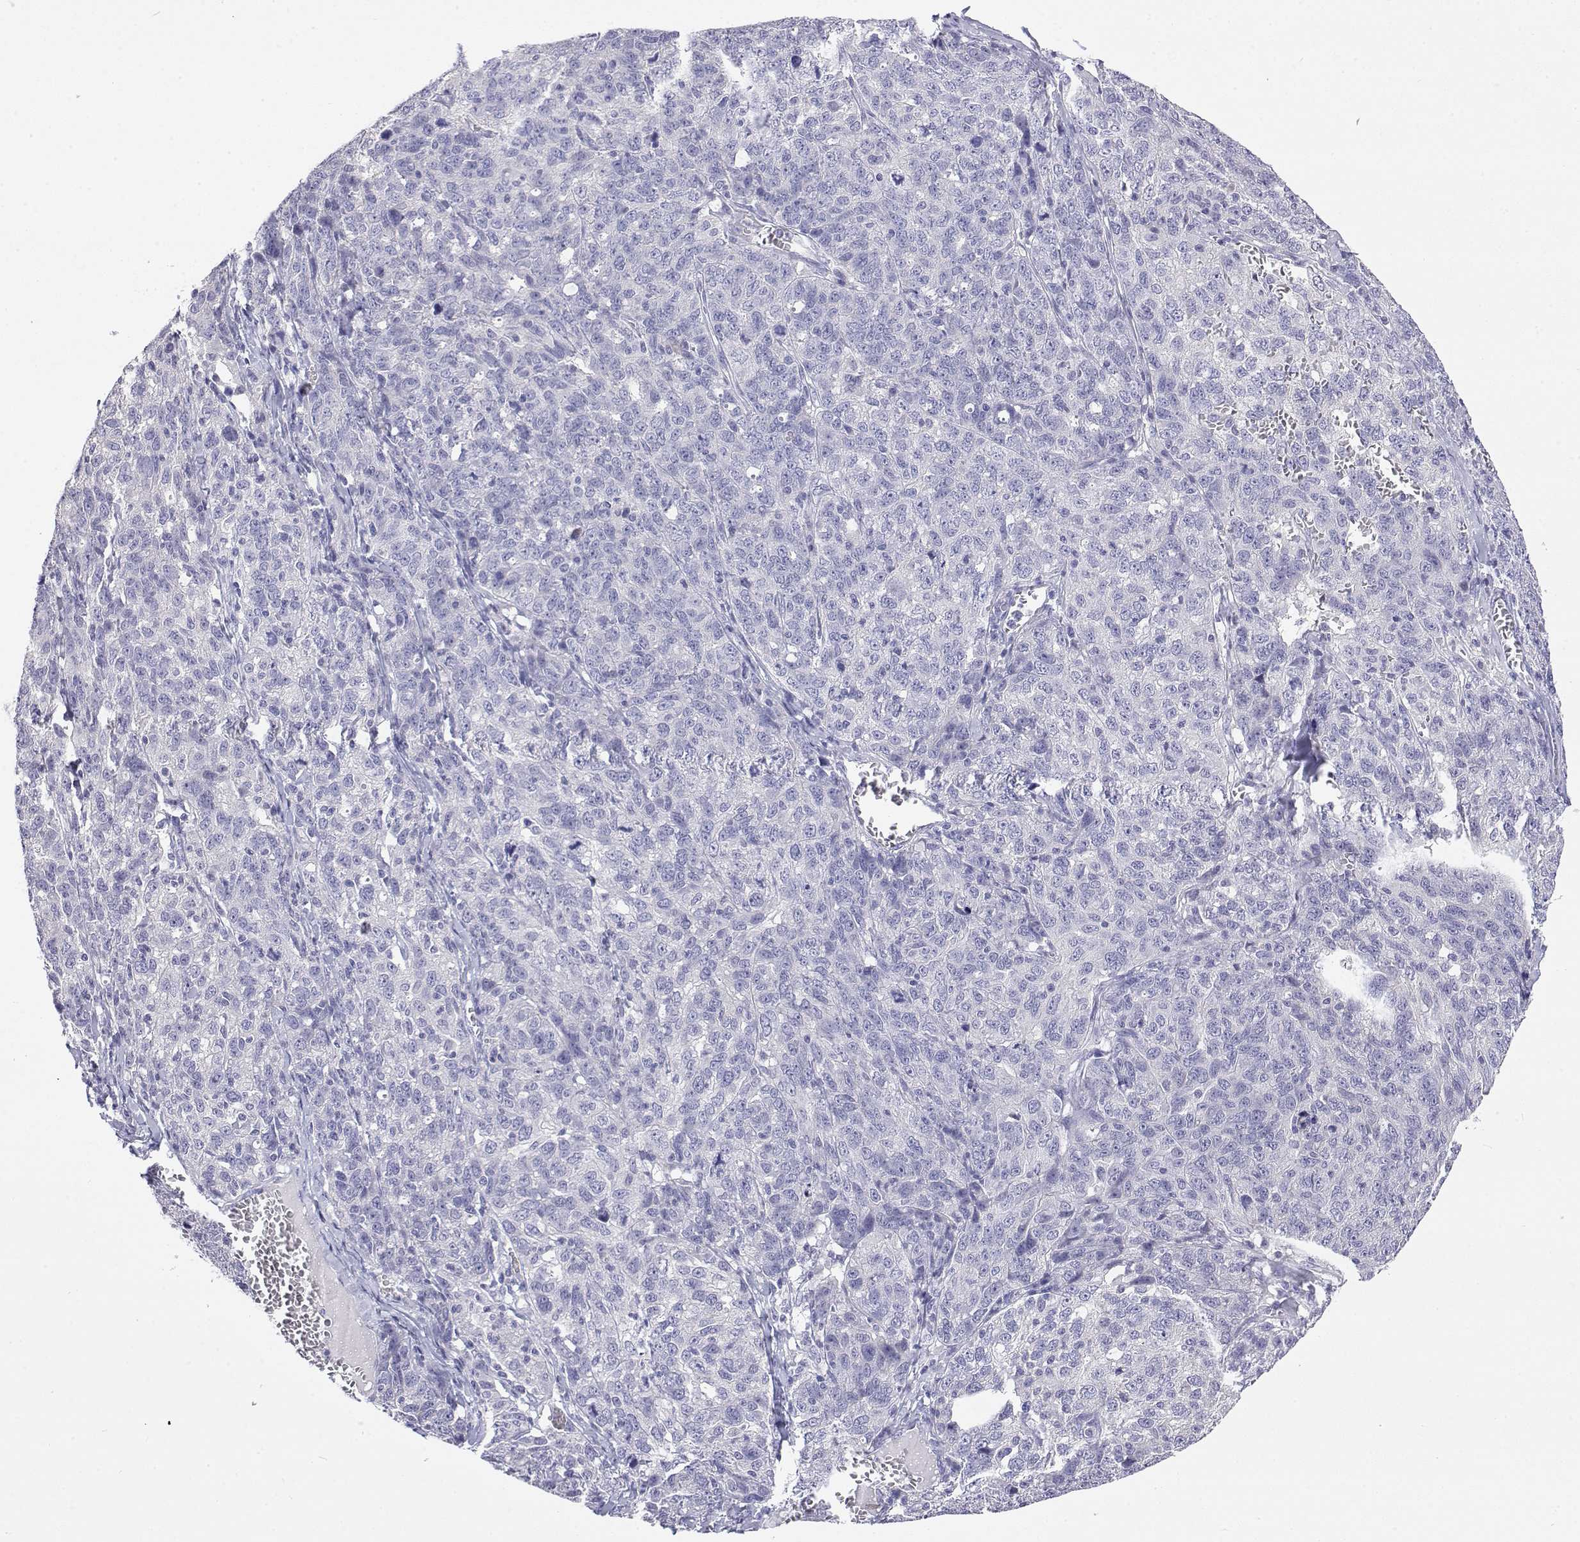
{"staining": {"intensity": "negative", "quantity": "none", "location": "none"}, "tissue": "ovarian cancer", "cell_type": "Tumor cells", "image_type": "cancer", "snomed": [{"axis": "morphology", "description": "Cystadenocarcinoma, serous, NOS"}, {"axis": "topography", "description": "Ovary"}], "caption": "Micrograph shows no significant protein expression in tumor cells of ovarian cancer (serous cystadenocarcinoma).", "gene": "LY6D", "patient": {"sex": "female", "age": 71}}